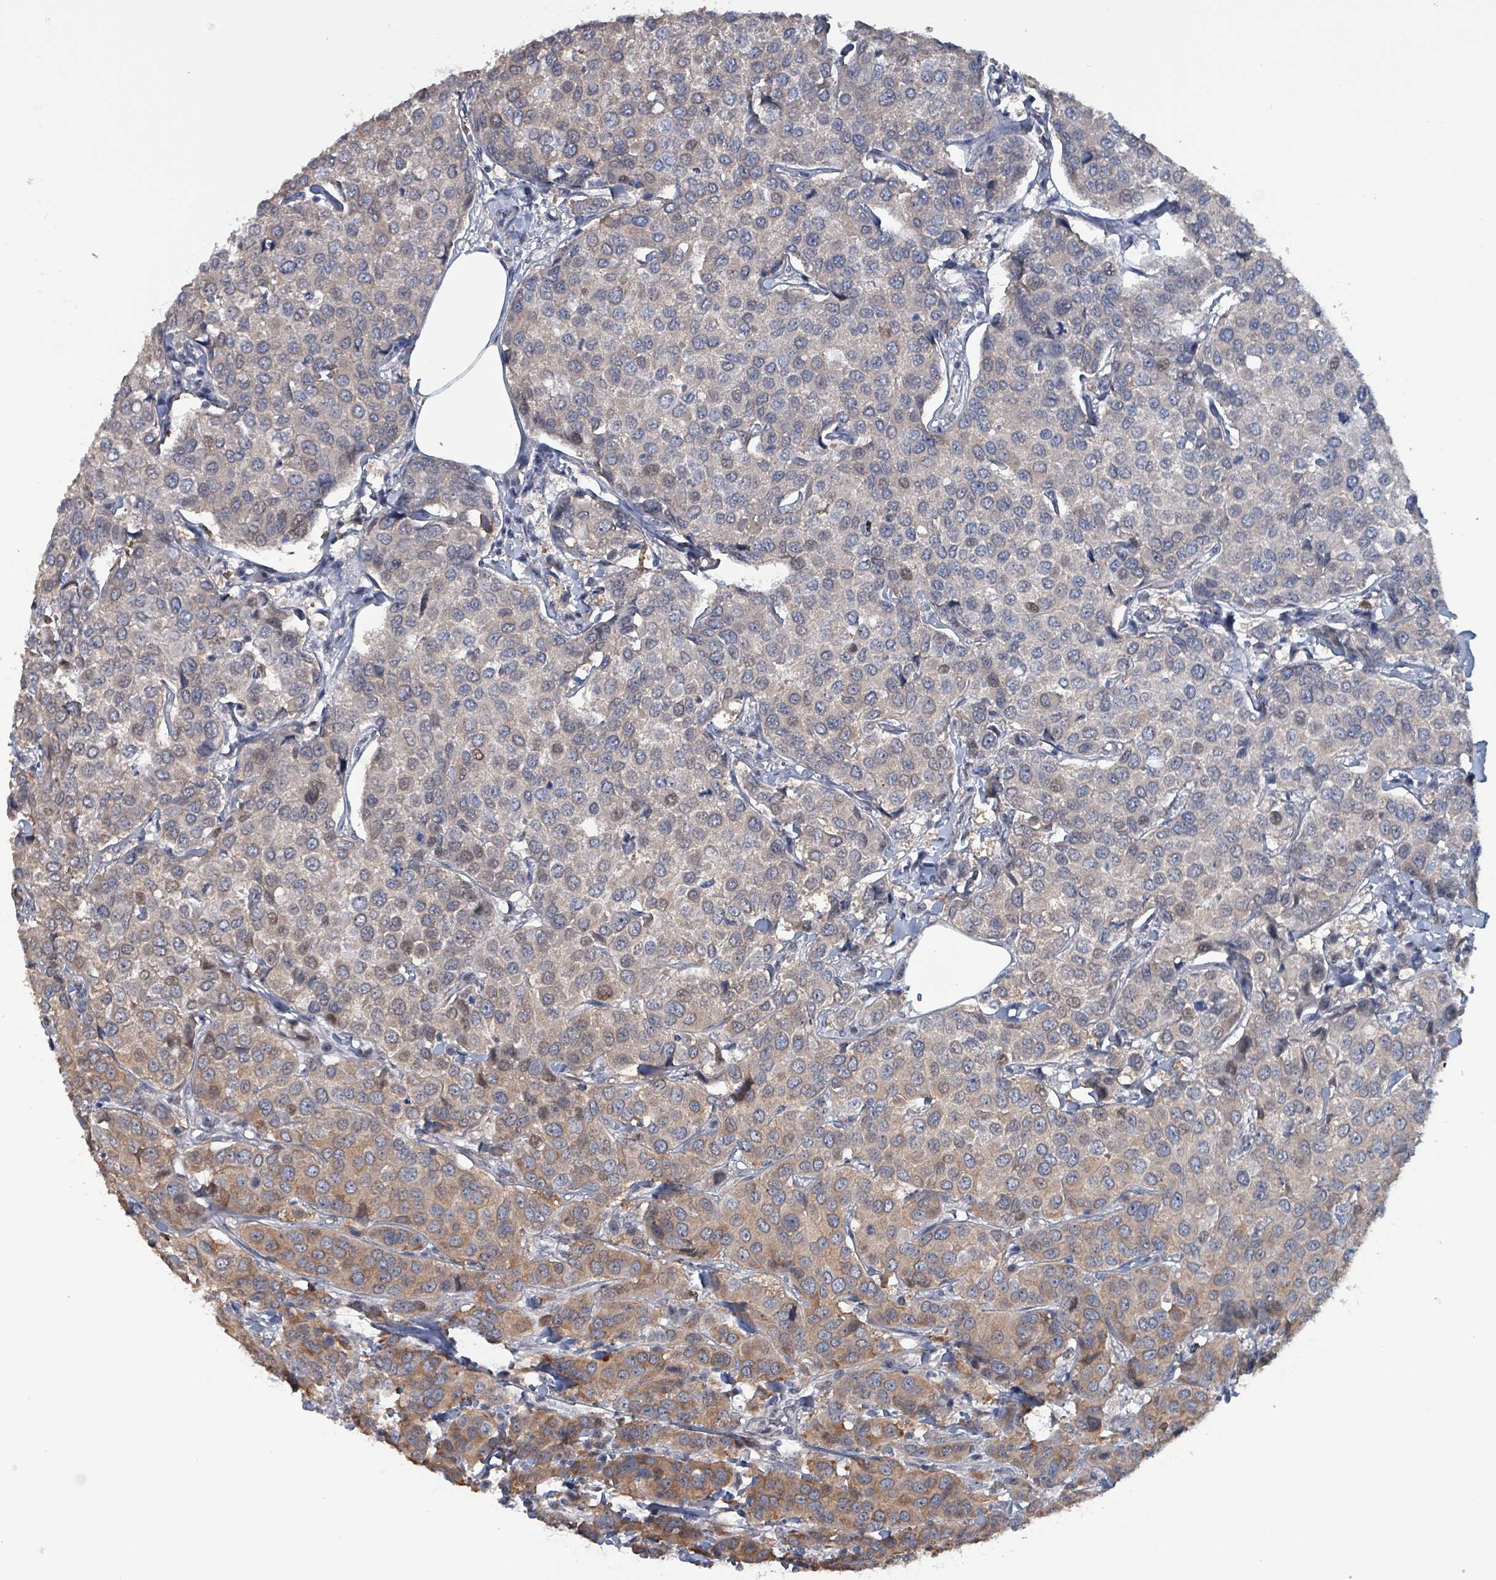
{"staining": {"intensity": "moderate", "quantity": "<25%", "location": "cytoplasmic/membranous,nuclear"}, "tissue": "breast cancer", "cell_type": "Tumor cells", "image_type": "cancer", "snomed": [{"axis": "morphology", "description": "Duct carcinoma"}, {"axis": "topography", "description": "Breast"}], "caption": "Breast infiltrating ductal carcinoma stained for a protein reveals moderate cytoplasmic/membranous and nuclear positivity in tumor cells.", "gene": "BIVM", "patient": {"sex": "female", "age": 55}}